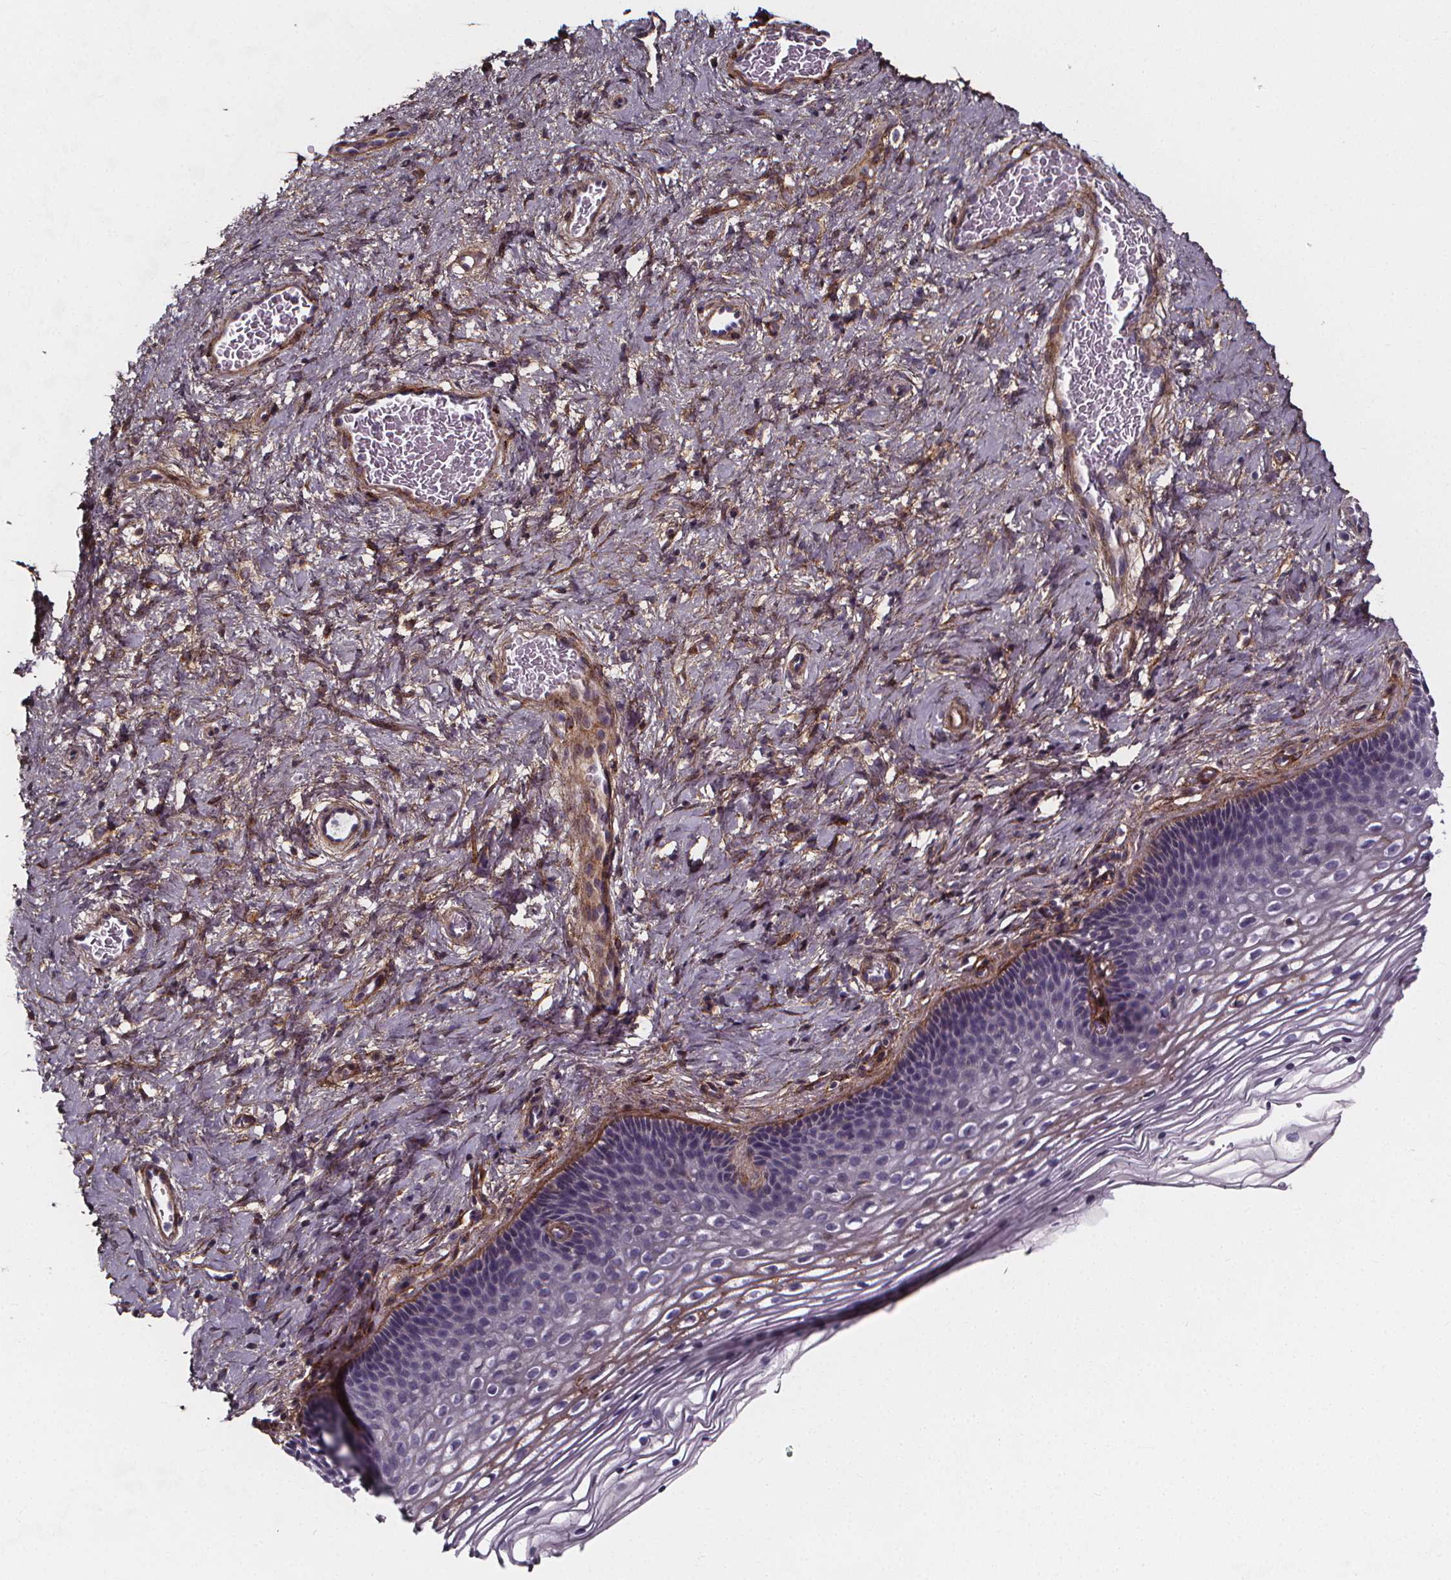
{"staining": {"intensity": "negative", "quantity": "none", "location": "none"}, "tissue": "cervix", "cell_type": "Glandular cells", "image_type": "normal", "snomed": [{"axis": "morphology", "description": "Normal tissue, NOS"}, {"axis": "topography", "description": "Cervix"}], "caption": "This is an immunohistochemistry (IHC) photomicrograph of benign cervix. There is no staining in glandular cells.", "gene": "AEBP1", "patient": {"sex": "female", "age": 34}}